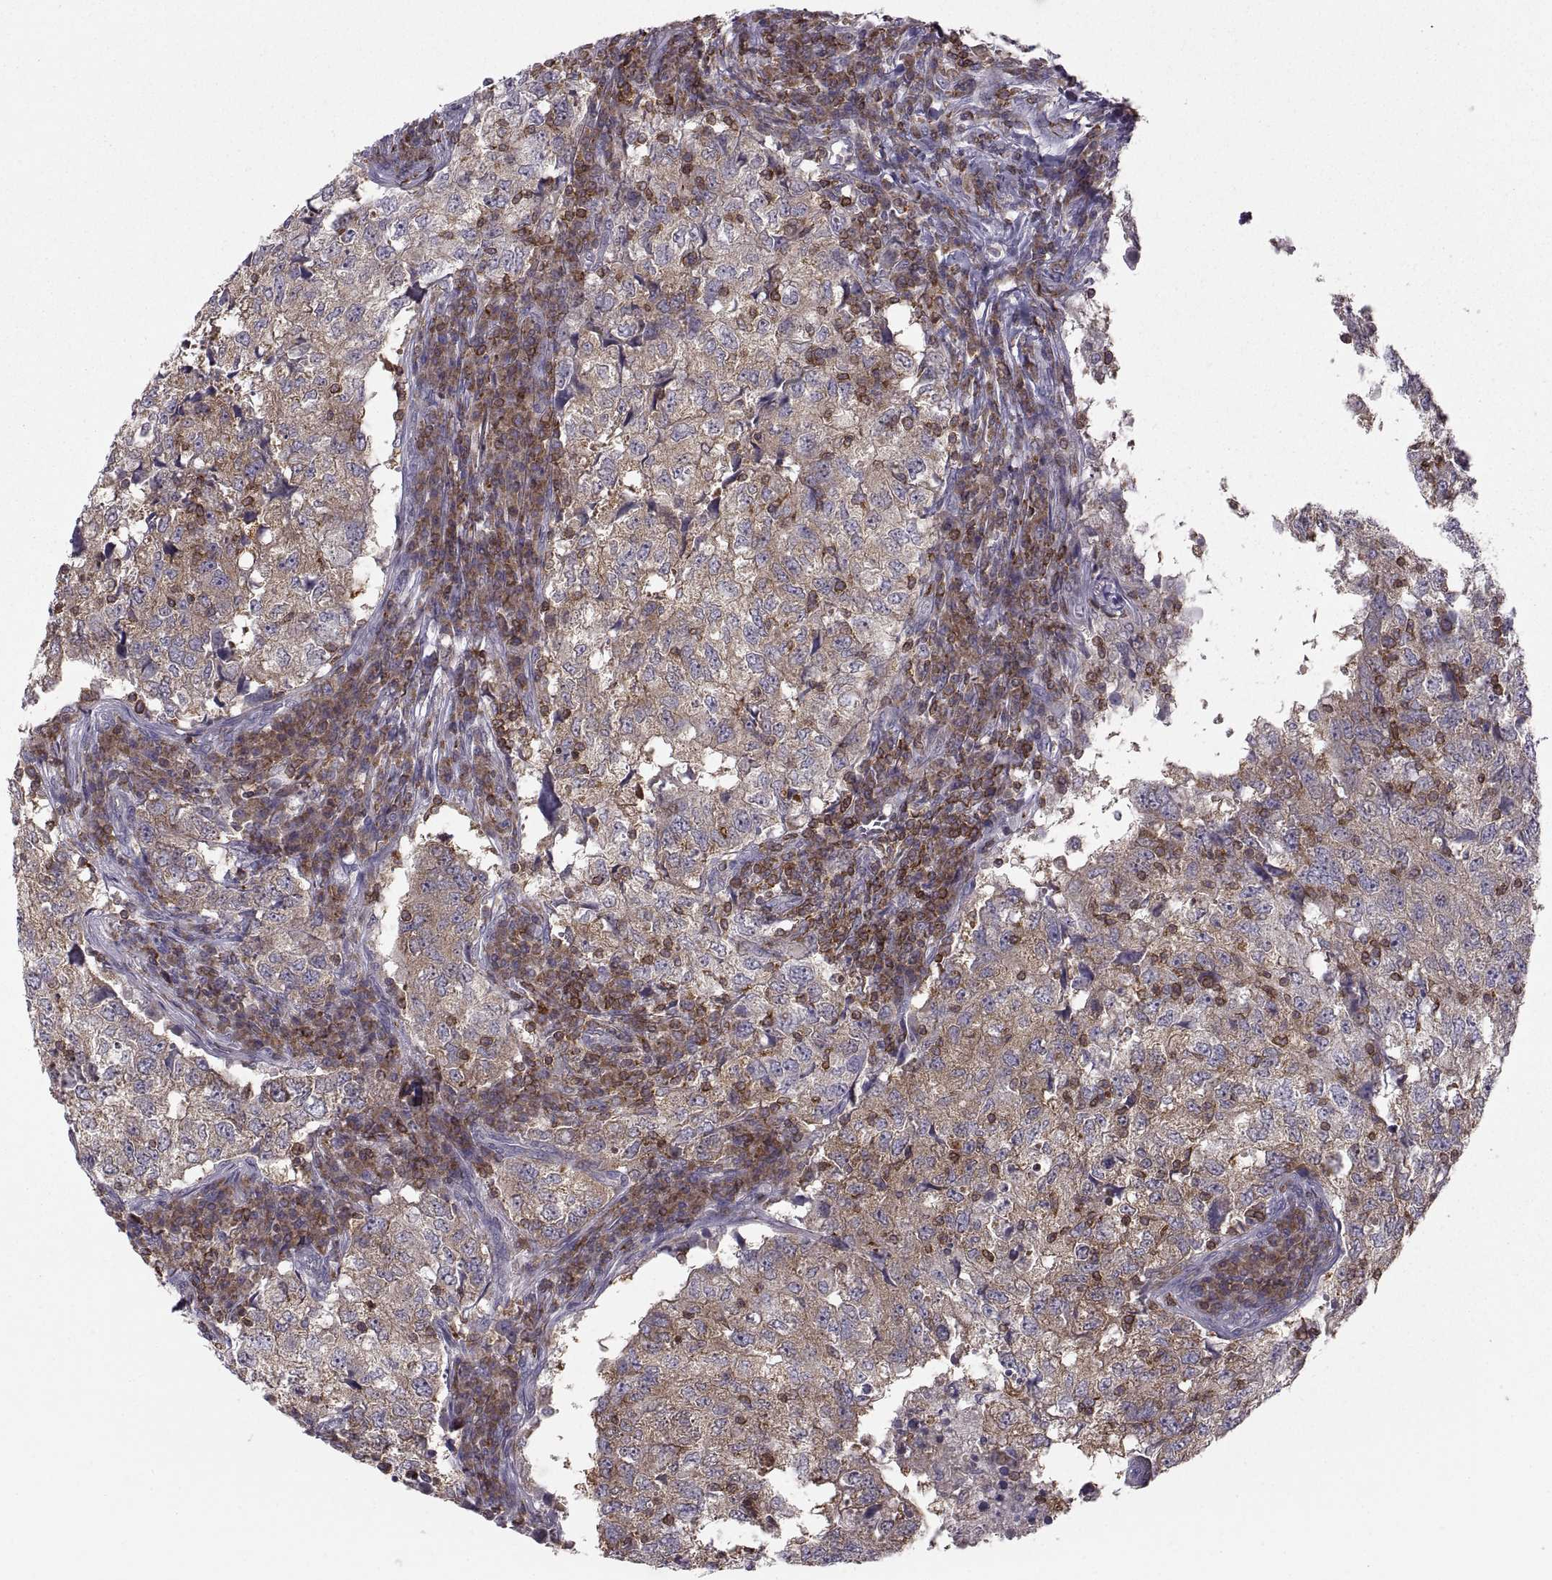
{"staining": {"intensity": "weak", "quantity": "25%-75%", "location": "cytoplasmic/membranous"}, "tissue": "breast cancer", "cell_type": "Tumor cells", "image_type": "cancer", "snomed": [{"axis": "morphology", "description": "Duct carcinoma"}, {"axis": "topography", "description": "Breast"}], "caption": "Breast cancer tissue shows weak cytoplasmic/membranous expression in approximately 25%-75% of tumor cells, visualized by immunohistochemistry. The staining was performed using DAB (3,3'-diaminobenzidine), with brown indicating positive protein expression. Nuclei are stained blue with hematoxylin.", "gene": "EZR", "patient": {"sex": "female", "age": 30}}